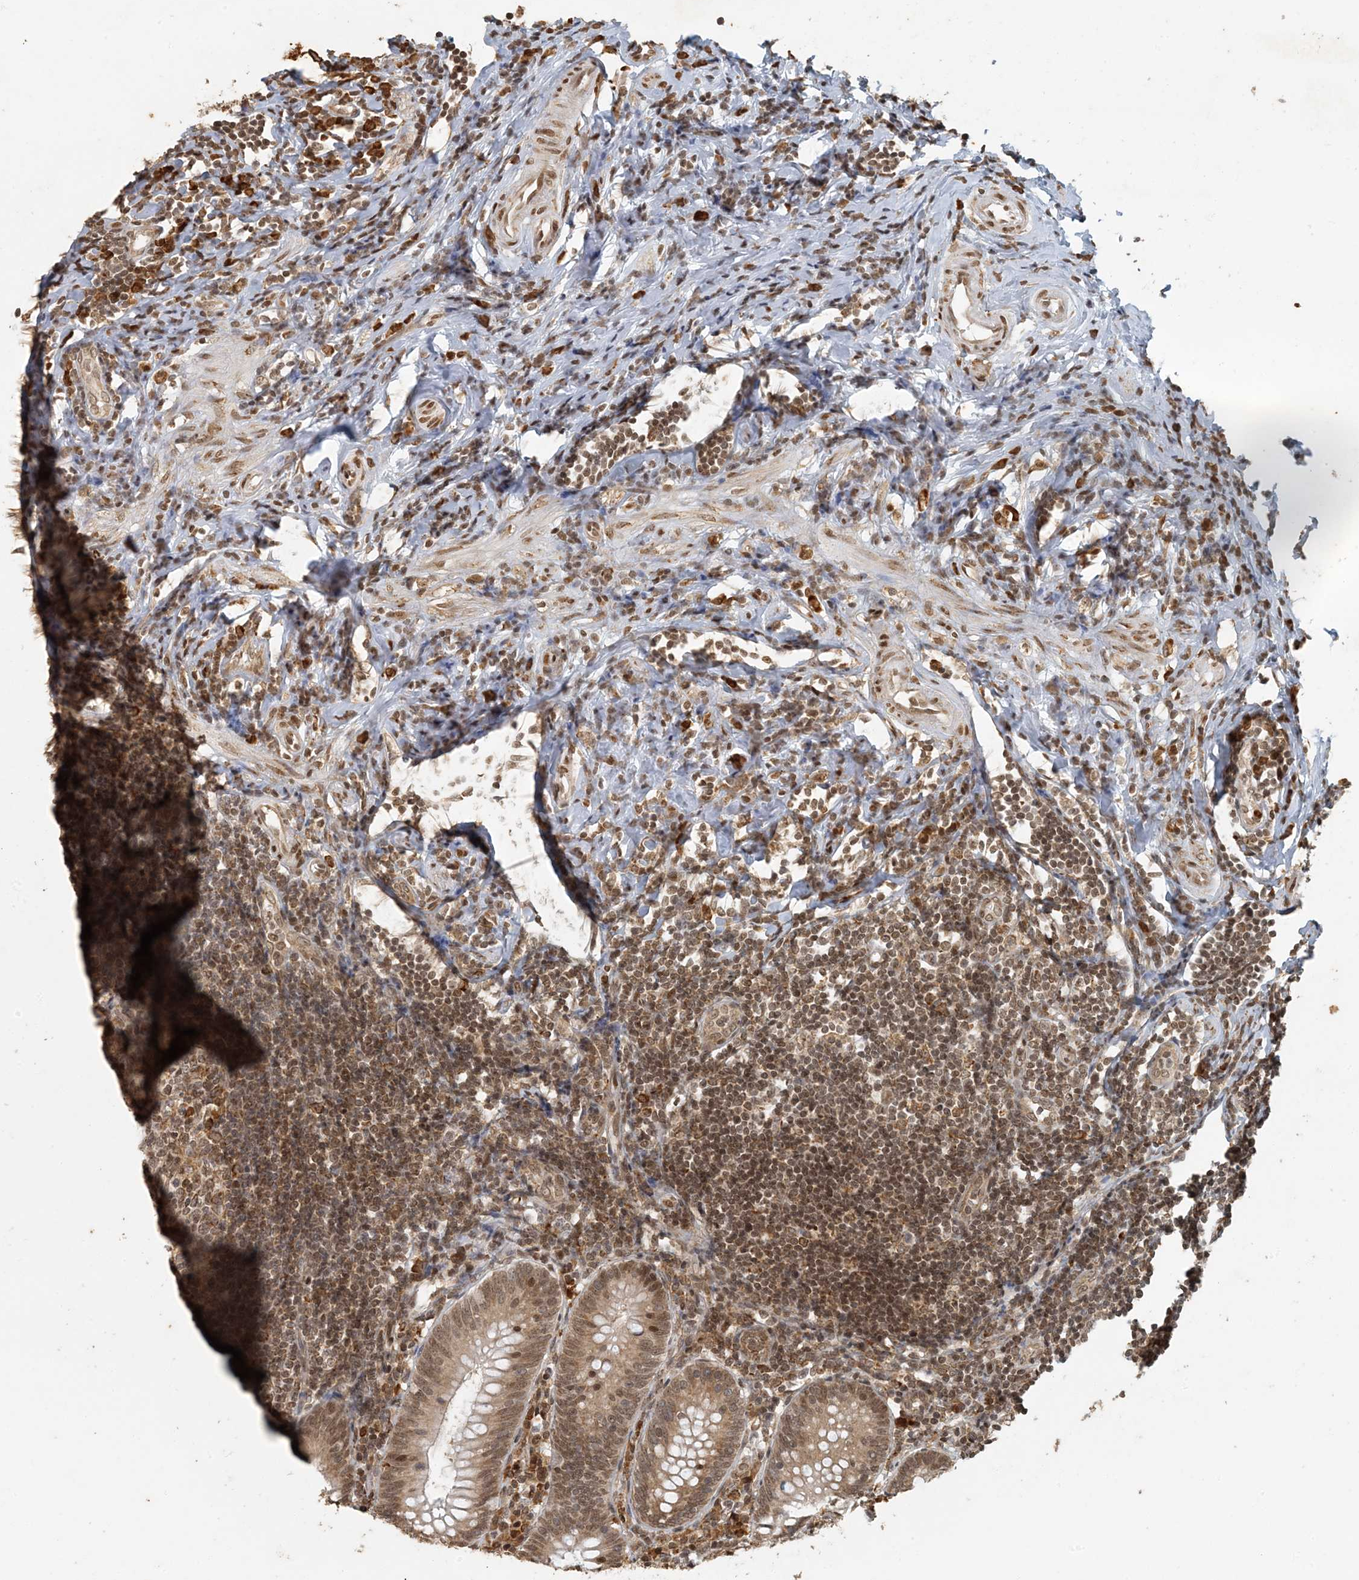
{"staining": {"intensity": "moderate", "quantity": ">75%", "location": "cytoplasmic/membranous,nuclear"}, "tissue": "appendix", "cell_type": "Glandular cells", "image_type": "normal", "snomed": [{"axis": "morphology", "description": "Normal tissue, NOS"}, {"axis": "topography", "description": "Appendix"}], "caption": "An image of appendix stained for a protein demonstrates moderate cytoplasmic/membranous,nuclear brown staining in glandular cells. The protein of interest is shown in brown color, while the nuclei are stained blue.", "gene": "AK9", "patient": {"sex": "female", "age": 54}}